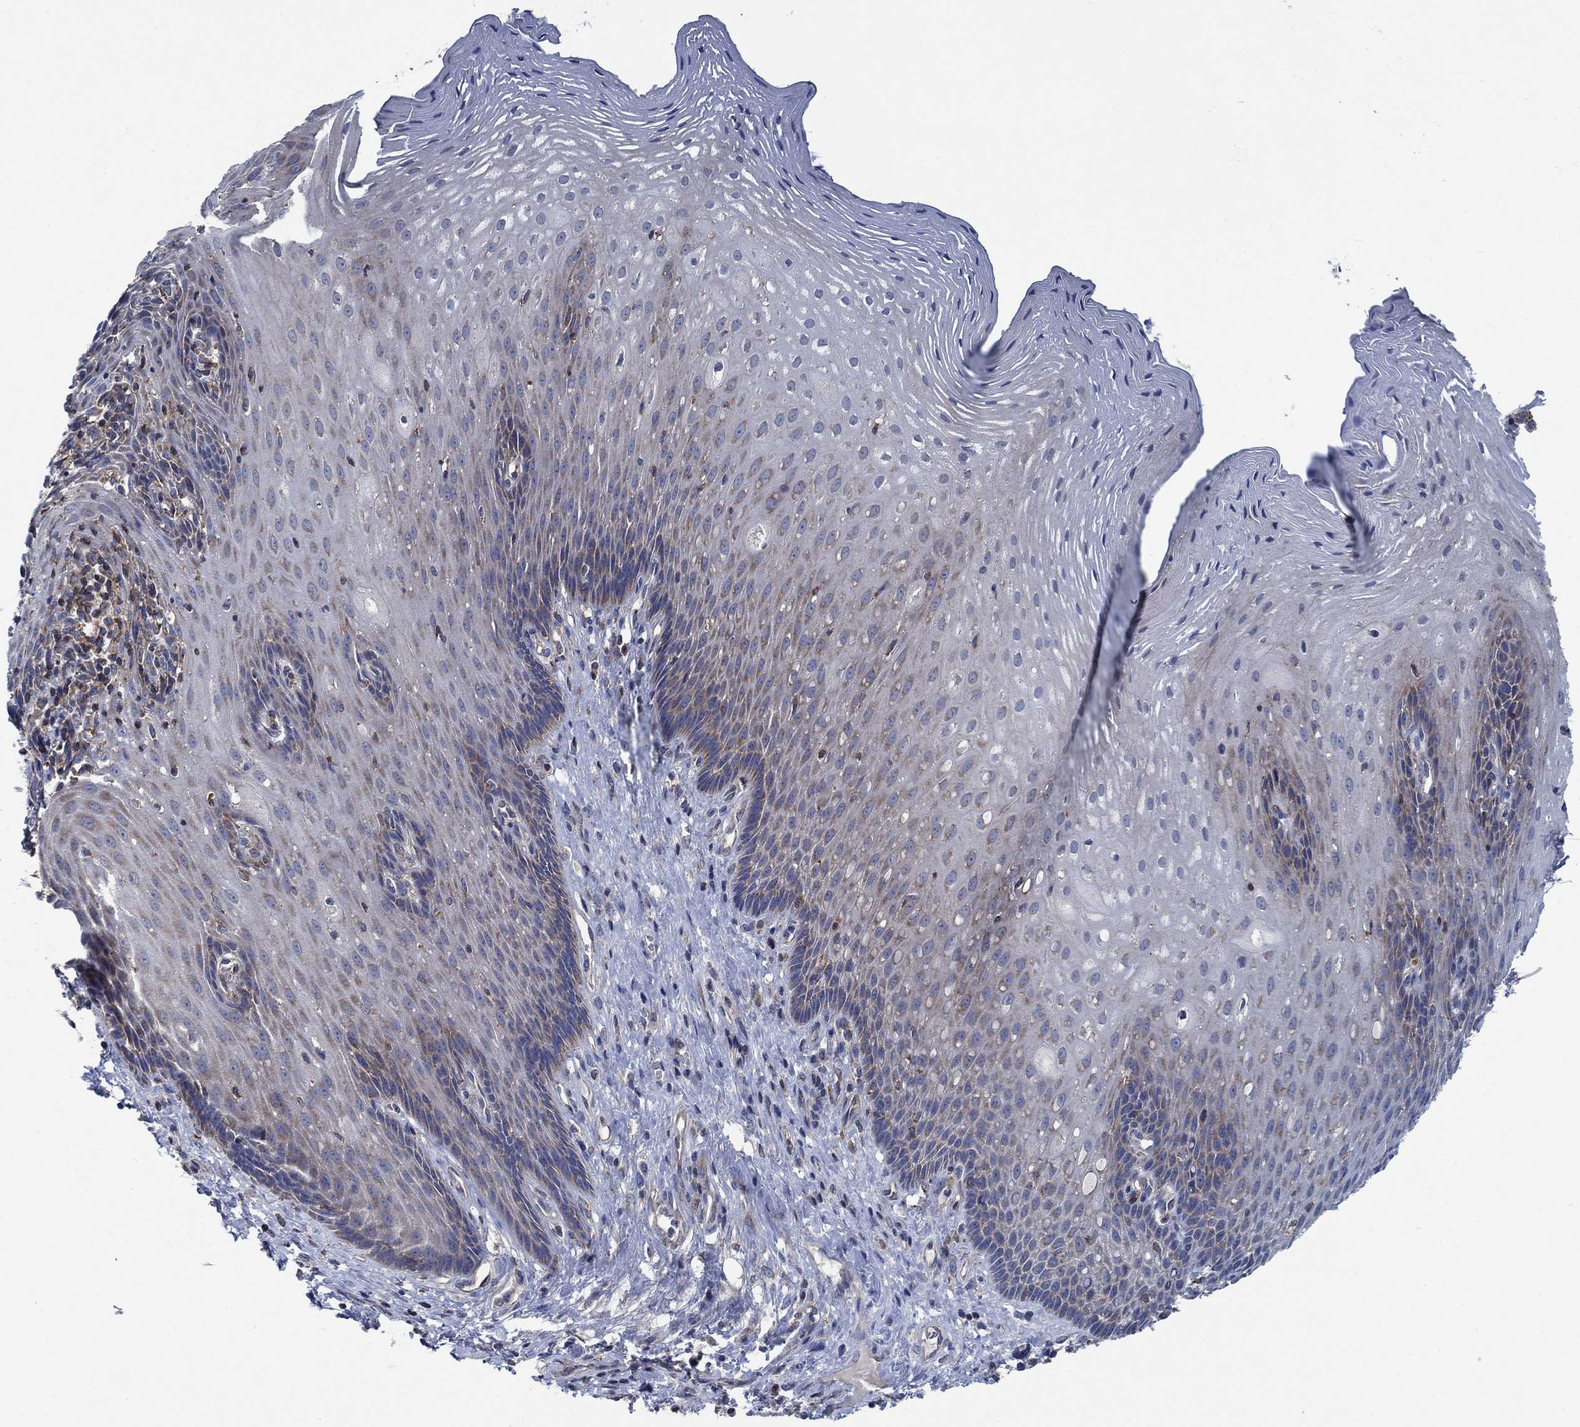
{"staining": {"intensity": "moderate", "quantity": "<25%", "location": "cytoplasmic/membranous"}, "tissue": "esophagus", "cell_type": "Squamous epithelial cells", "image_type": "normal", "snomed": [{"axis": "morphology", "description": "Normal tissue, NOS"}, {"axis": "topography", "description": "Esophagus"}], "caption": "DAB immunohistochemical staining of benign esophagus reveals moderate cytoplasmic/membranous protein staining in approximately <25% of squamous epithelial cells. The staining is performed using DAB brown chromogen to label protein expression. The nuclei are counter-stained blue using hematoxylin.", "gene": "STXBP6", "patient": {"sex": "male", "age": 76}}